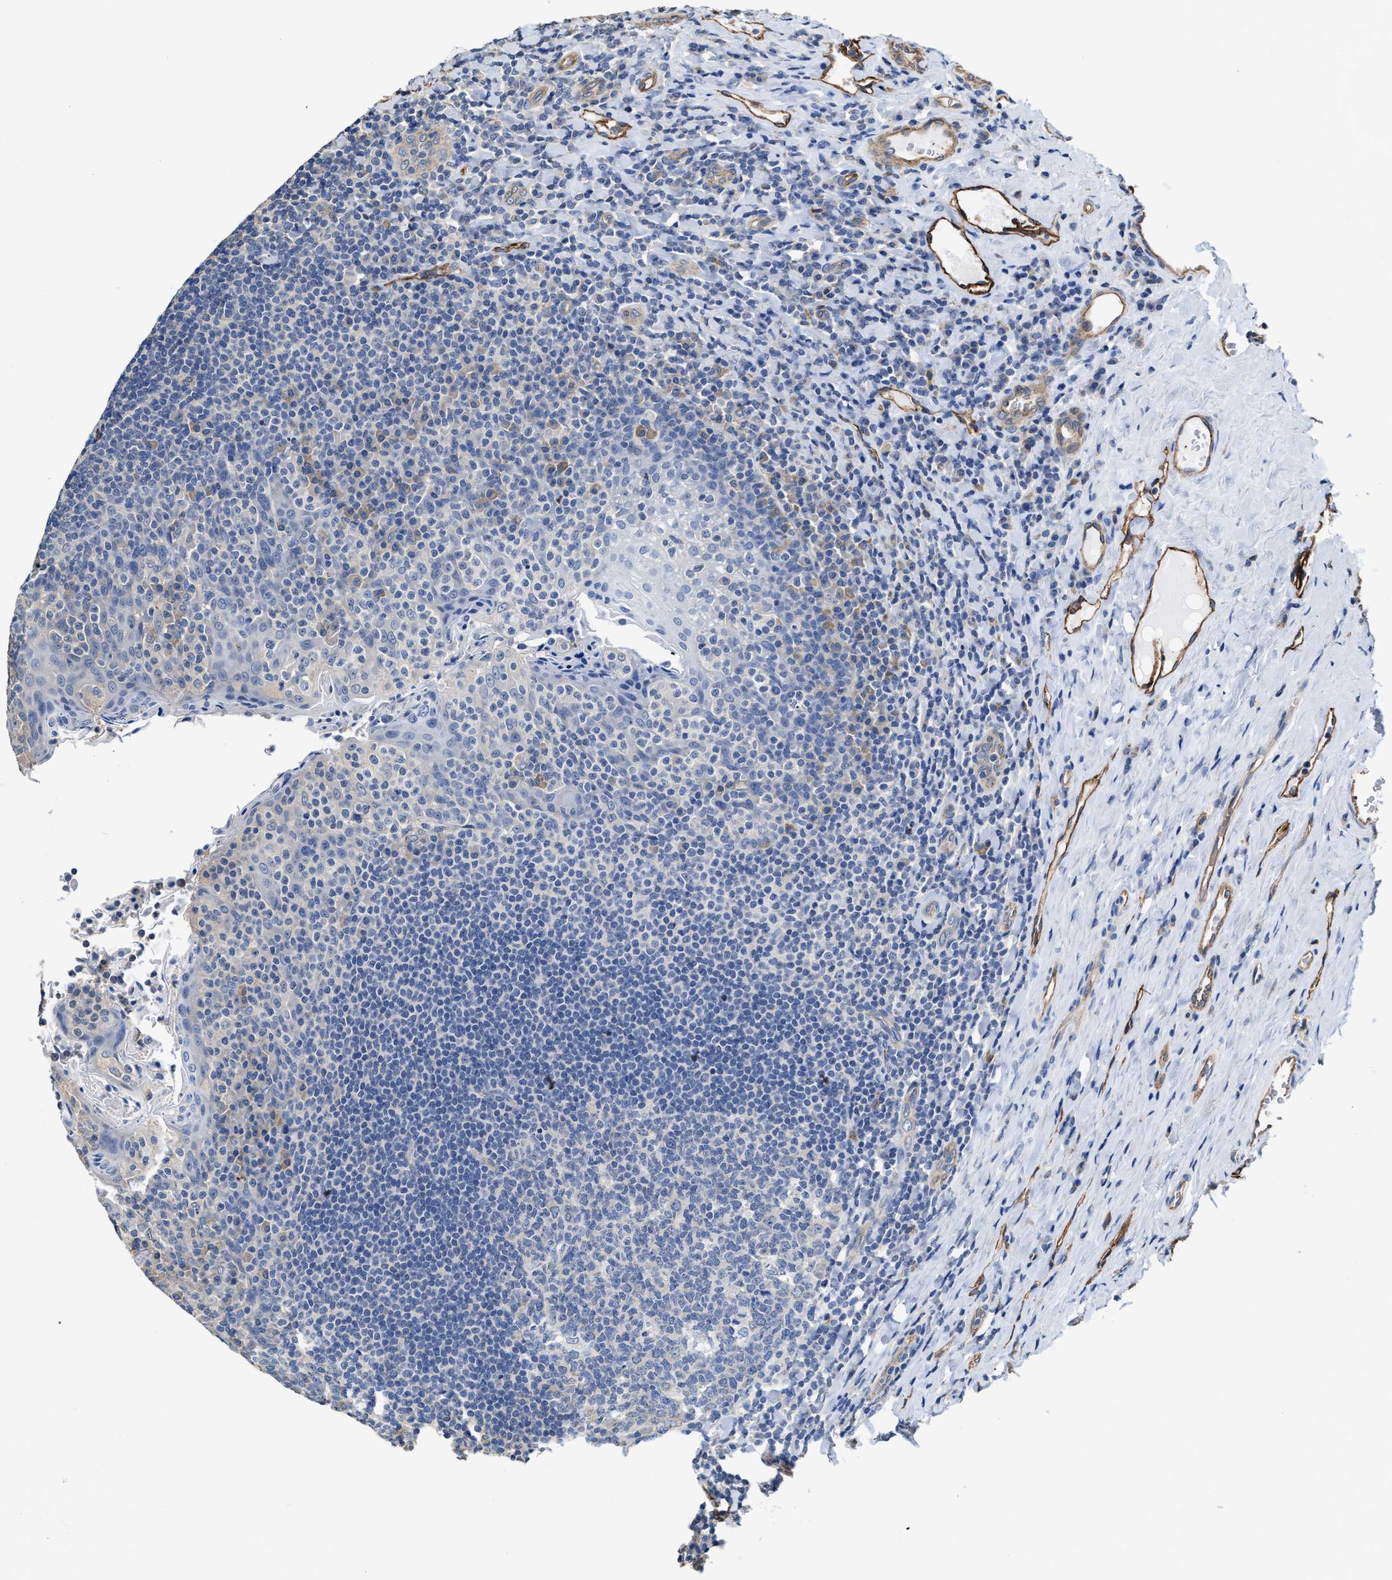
{"staining": {"intensity": "negative", "quantity": "none", "location": "none"}, "tissue": "tonsil", "cell_type": "Germinal center cells", "image_type": "normal", "snomed": [{"axis": "morphology", "description": "Normal tissue, NOS"}, {"axis": "topography", "description": "Tonsil"}], "caption": "Human tonsil stained for a protein using immunohistochemistry (IHC) displays no staining in germinal center cells.", "gene": "C22orf42", "patient": {"sex": "male", "age": 17}}